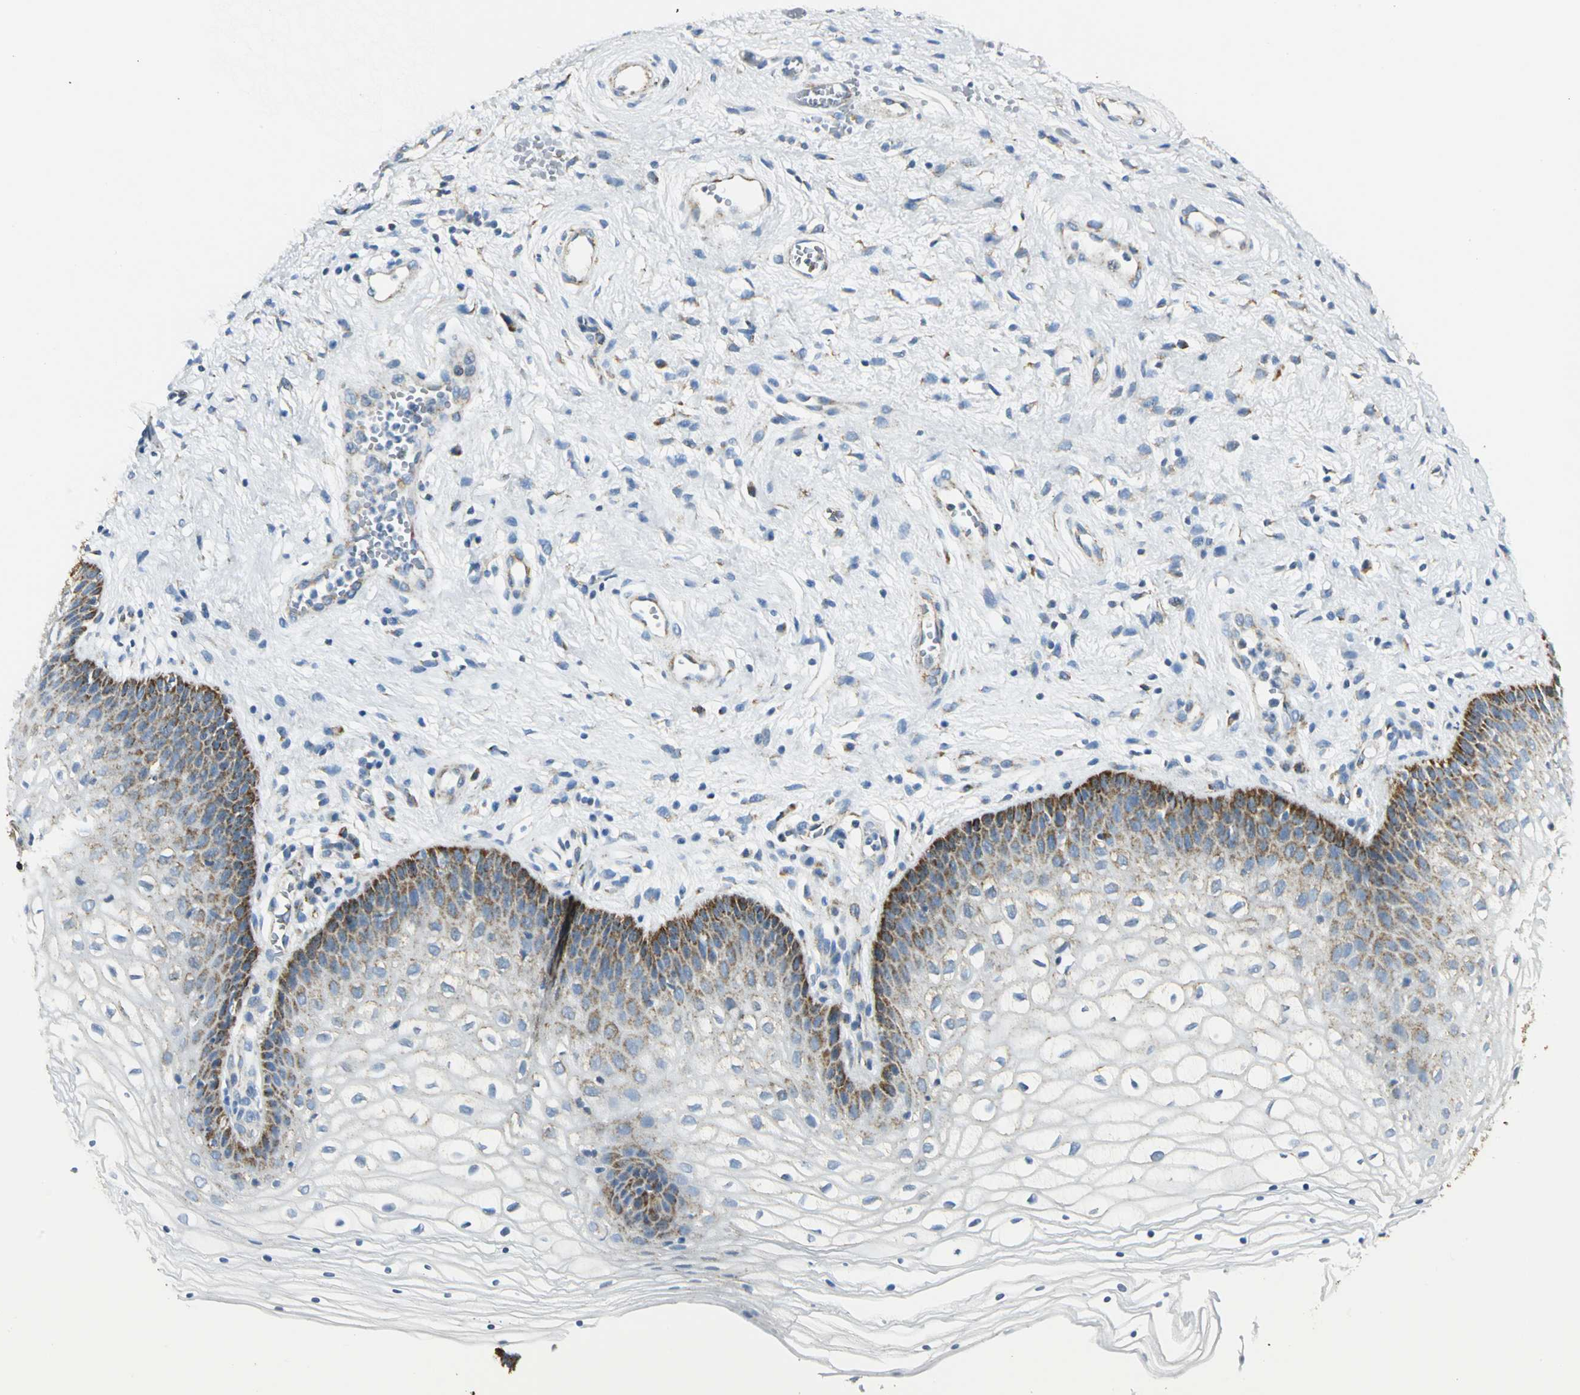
{"staining": {"intensity": "moderate", "quantity": "<25%", "location": "cytoplasmic/membranous"}, "tissue": "vagina", "cell_type": "Squamous epithelial cells", "image_type": "normal", "snomed": [{"axis": "morphology", "description": "Normal tissue, NOS"}, {"axis": "topography", "description": "Vagina"}], "caption": "Squamous epithelial cells demonstrate low levels of moderate cytoplasmic/membranous staining in approximately <25% of cells in unremarkable human vagina.", "gene": "NTRK1", "patient": {"sex": "female", "age": 34}}